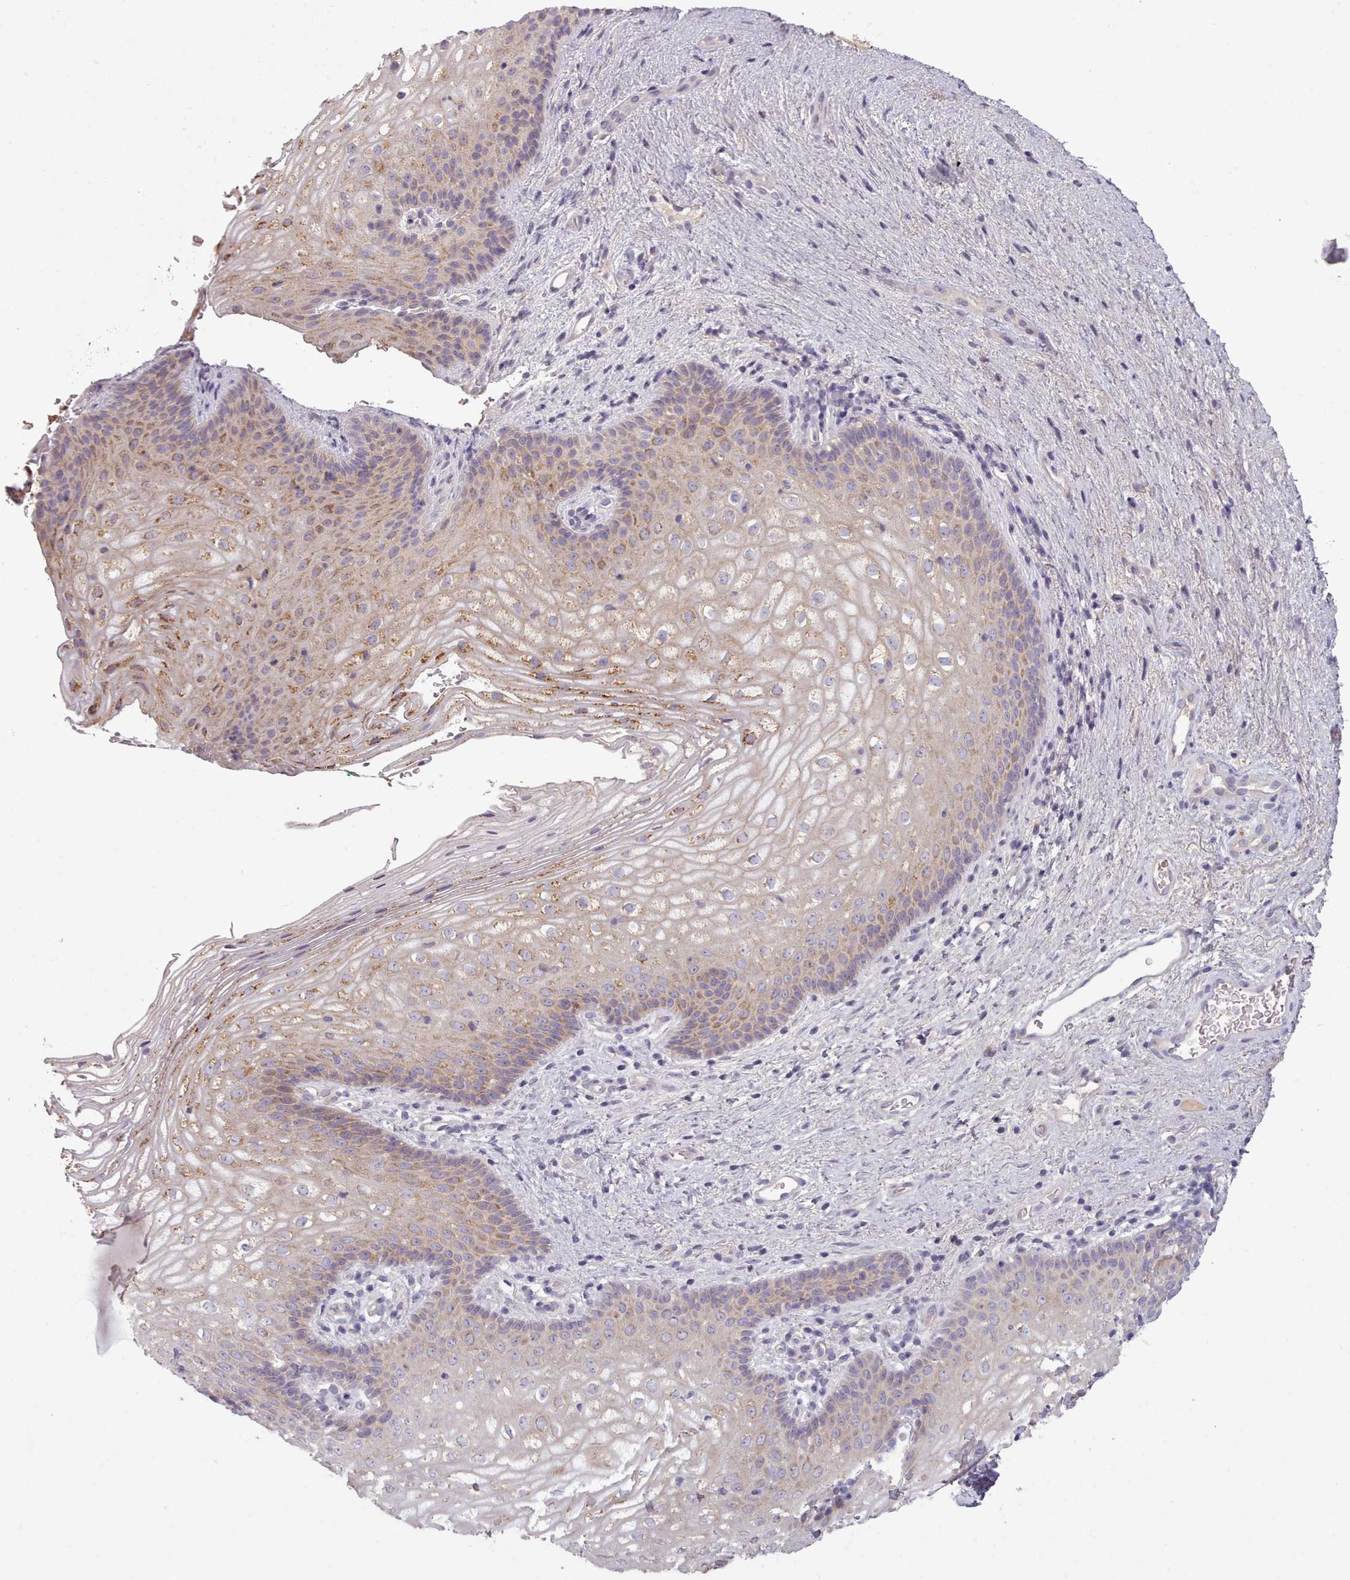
{"staining": {"intensity": "moderate", "quantity": "25%-75%", "location": "cytoplasmic/membranous"}, "tissue": "vagina", "cell_type": "Squamous epithelial cells", "image_type": "normal", "snomed": [{"axis": "morphology", "description": "Normal tissue, NOS"}, {"axis": "topography", "description": "Vagina"}], "caption": "DAB immunohistochemical staining of normal human vagina demonstrates moderate cytoplasmic/membranous protein staining in approximately 25%-75% of squamous epithelial cells. (Stains: DAB in brown, nuclei in blue, Microscopy: brightfield microscopy at high magnification).", "gene": "LAPTM5", "patient": {"sex": "female", "age": 47}}